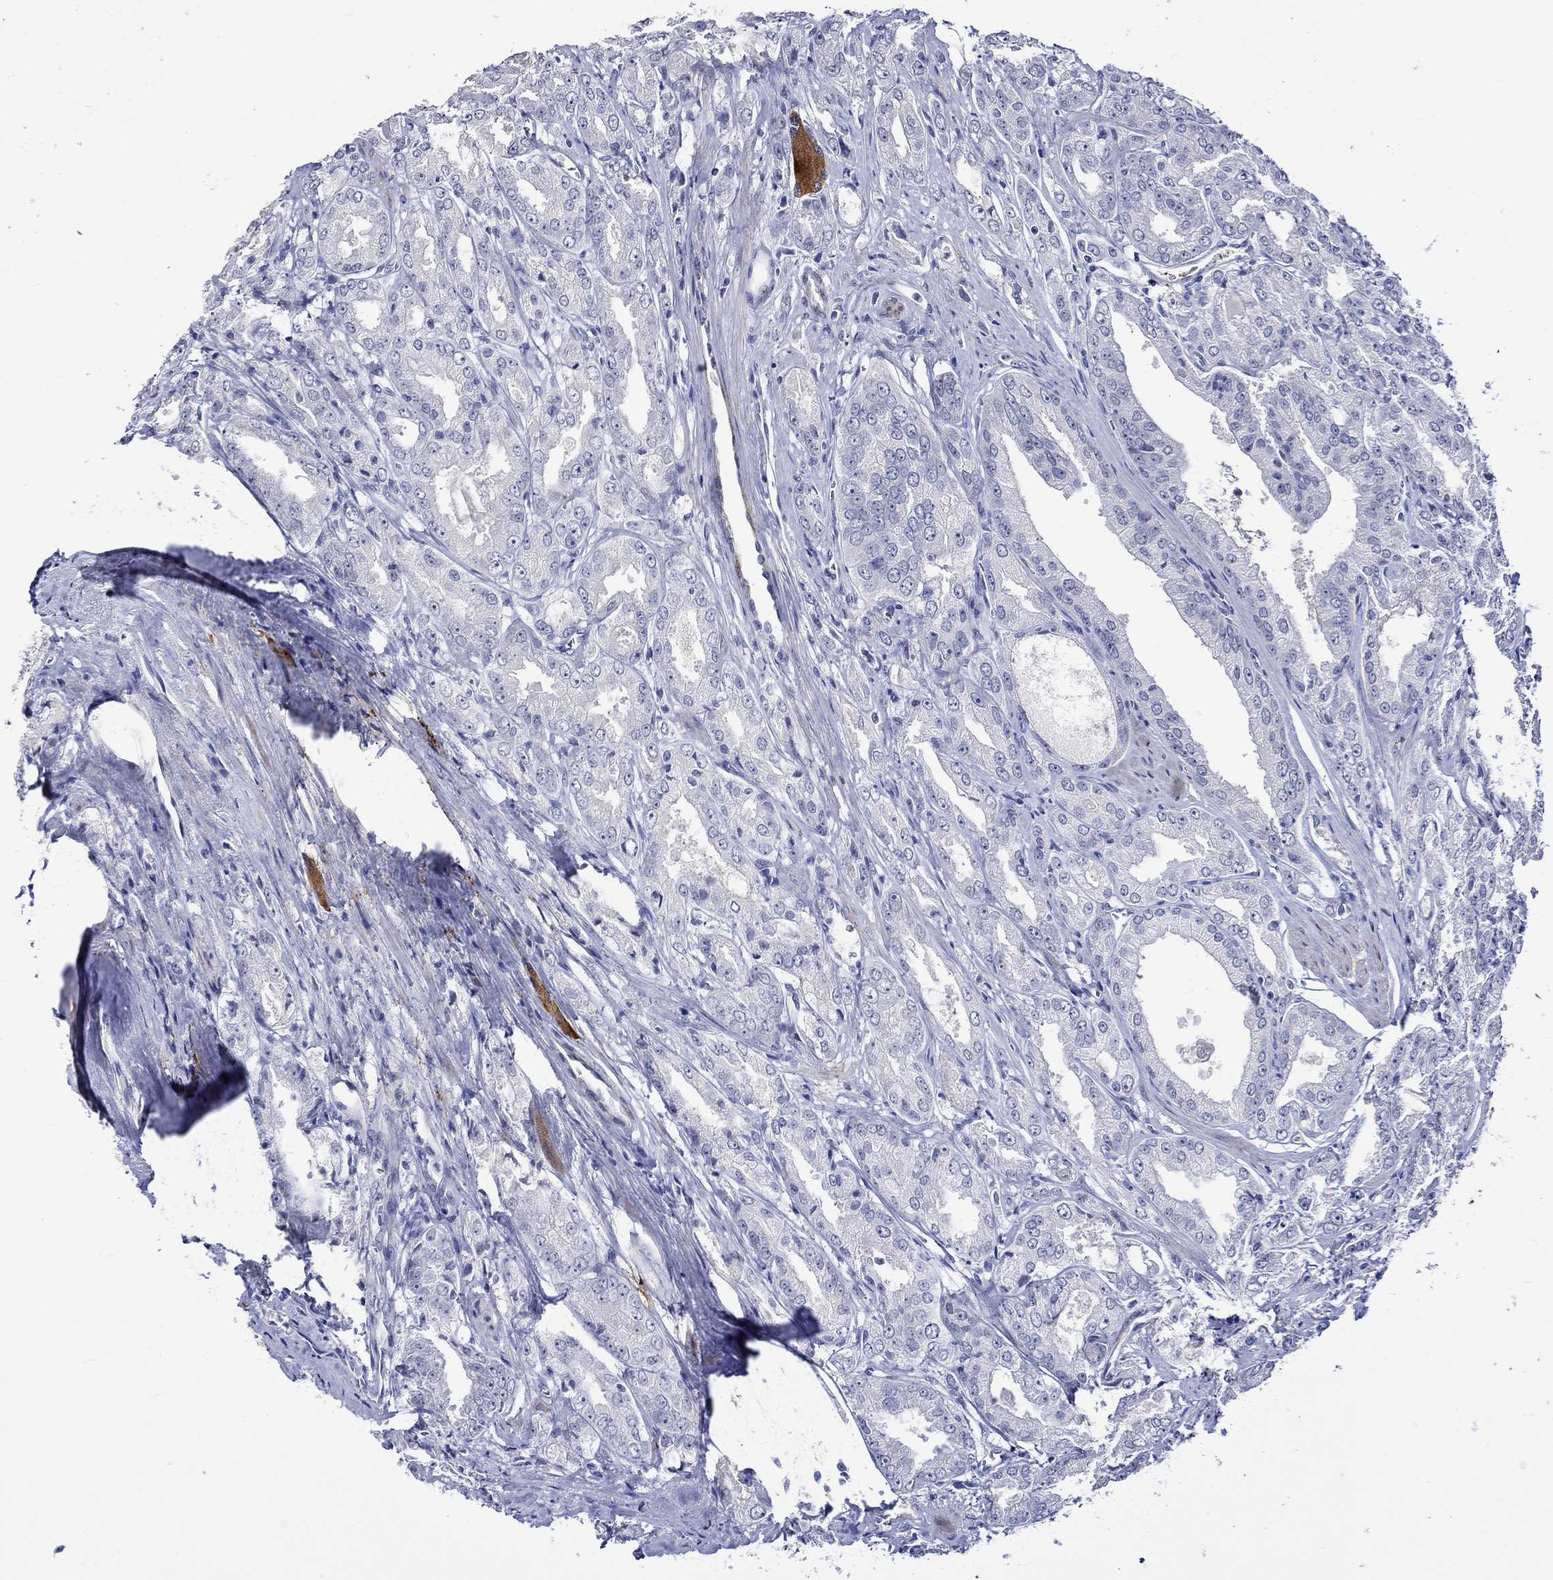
{"staining": {"intensity": "negative", "quantity": "none", "location": "none"}, "tissue": "prostate cancer", "cell_type": "Tumor cells", "image_type": "cancer", "snomed": [{"axis": "morphology", "description": "Adenocarcinoma, NOS"}, {"axis": "morphology", "description": "Adenocarcinoma, High grade"}, {"axis": "topography", "description": "Prostate"}], "caption": "The histopathology image reveals no significant positivity in tumor cells of adenocarcinoma (prostate).", "gene": "CRYAB", "patient": {"sex": "male", "age": 70}}